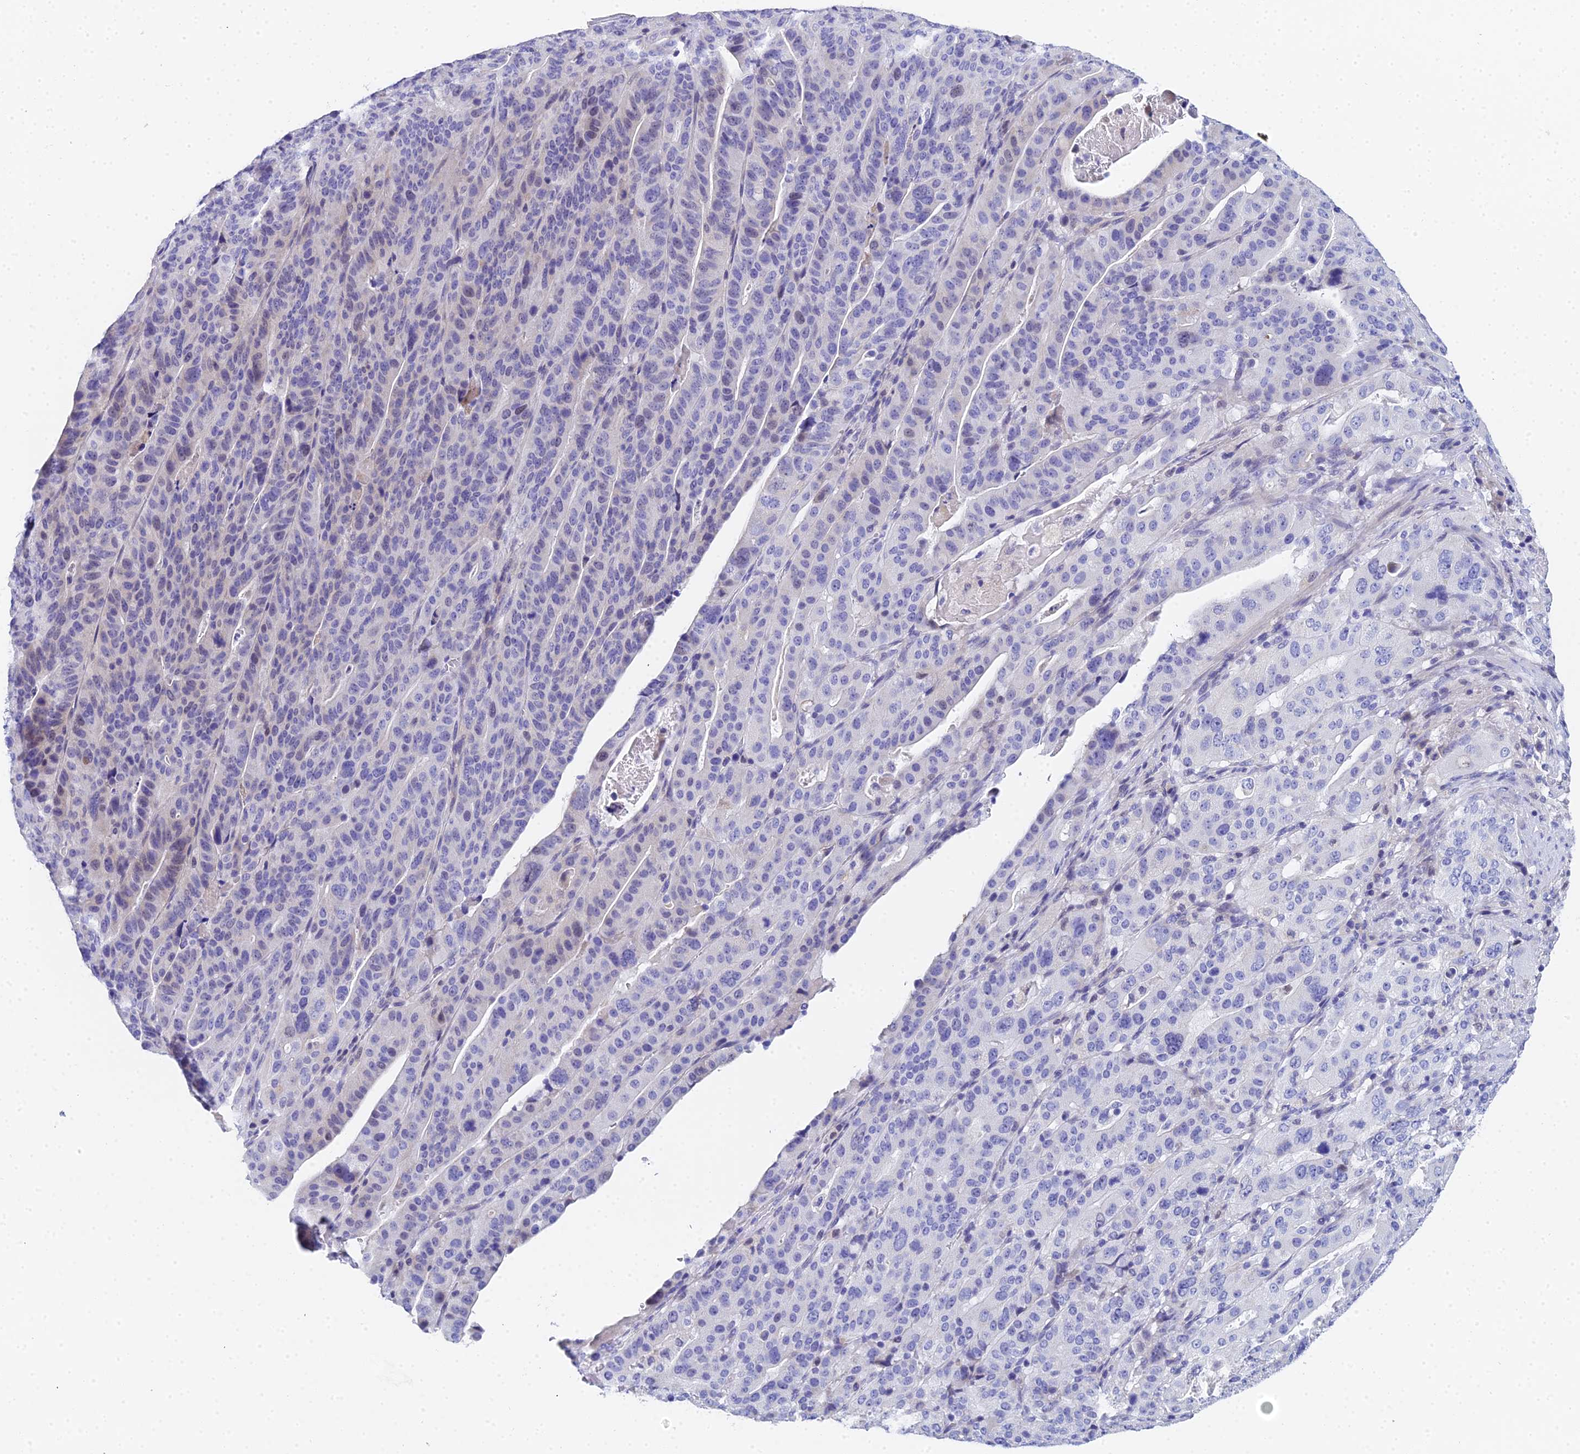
{"staining": {"intensity": "negative", "quantity": "none", "location": "none"}, "tissue": "stomach cancer", "cell_type": "Tumor cells", "image_type": "cancer", "snomed": [{"axis": "morphology", "description": "Adenocarcinoma, NOS"}, {"axis": "topography", "description": "Stomach"}], "caption": "Stomach adenocarcinoma was stained to show a protein in brown. There is no significant positivity in tumor cells.", "gene": "OCM", "patient": {"sex": "male", "age": 48}}